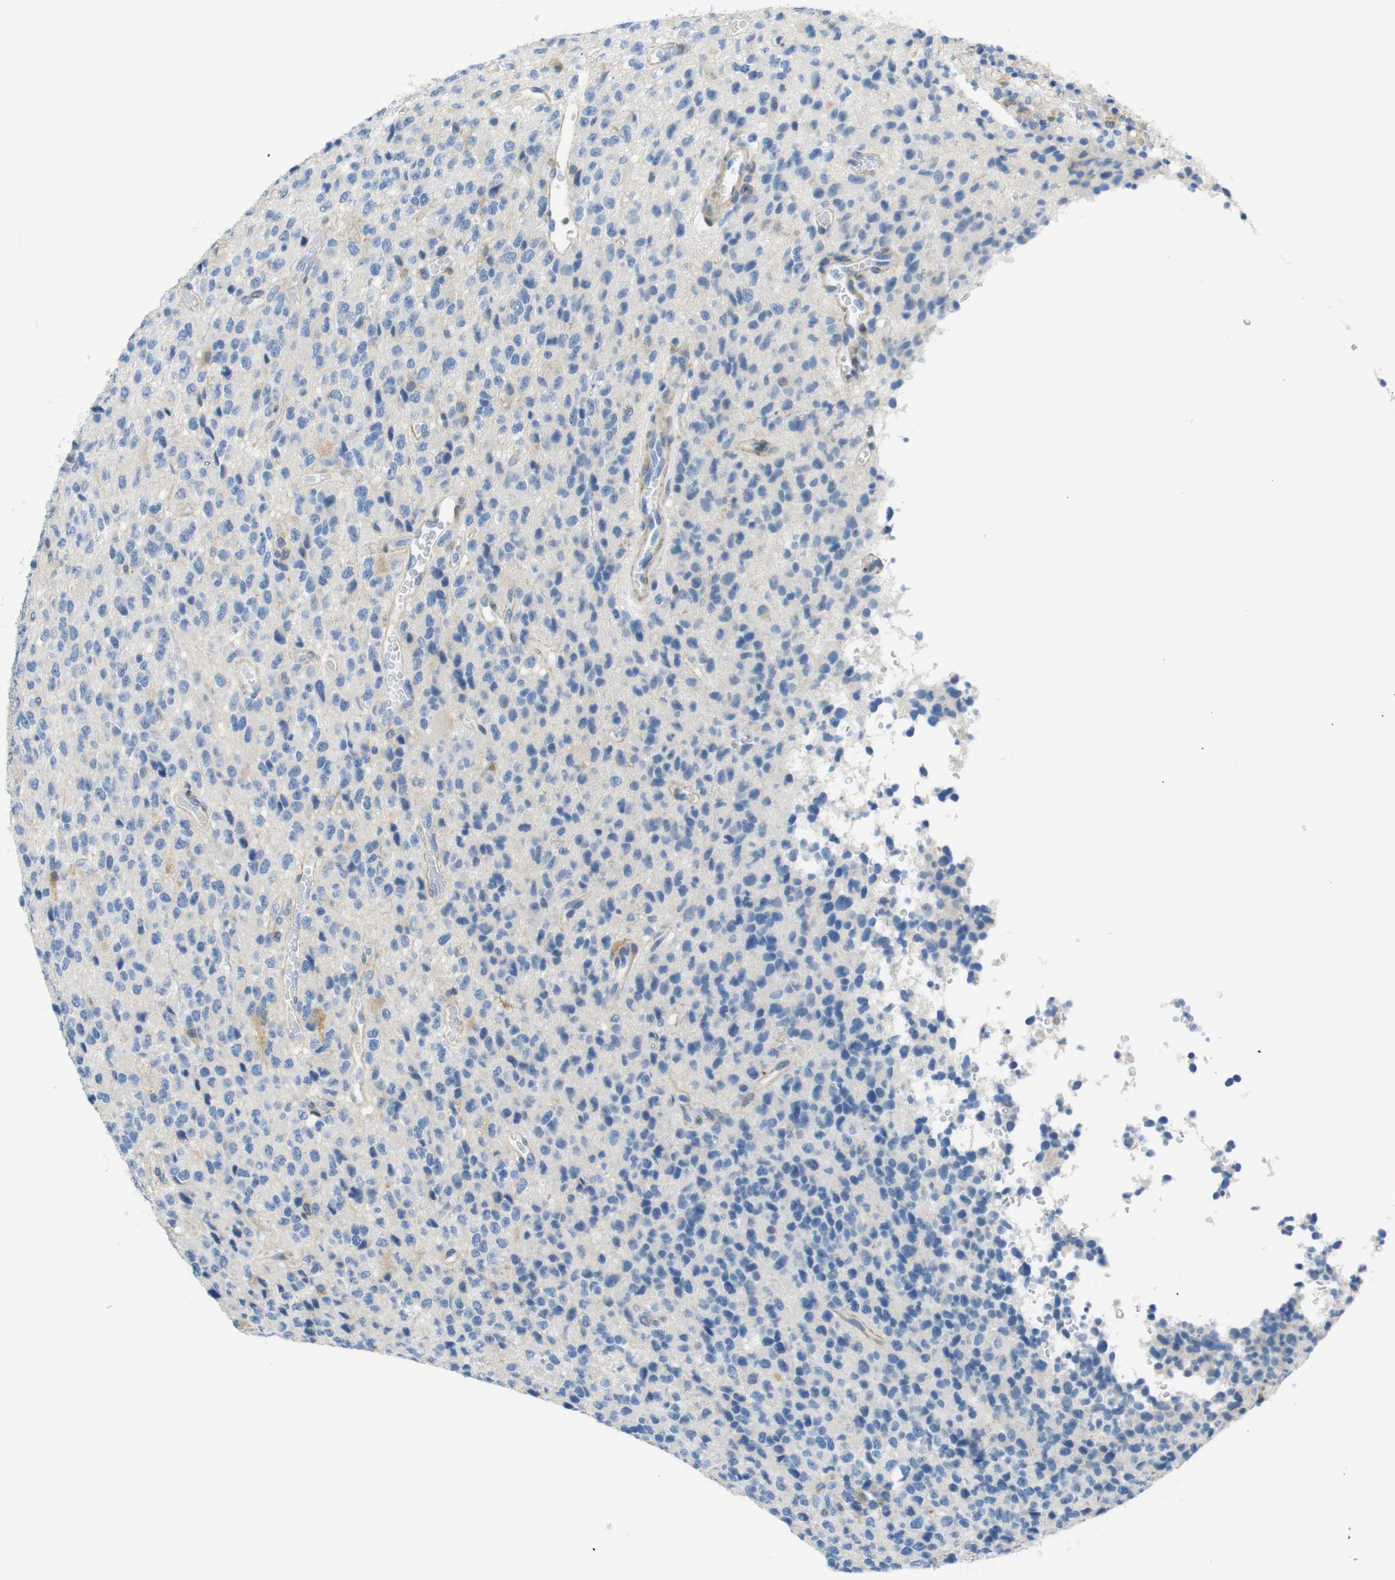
{"staining": {"intensity": "negative", "quantity": "none", "location": "none"}, "tissue": "glioma", "cell_type": "Tumor cells", "image_type": "cancer", "snomed": [{"axis": "morphology", "description": "Glioma, malignant, High grade"}, {"axis": "topography", "description": "pancreas cauda"}], "caption": "Tumor cells show no significant protein staining in malignant glioma (high-grade). Brightfield microscopy of immunohistochemistry (IHC) stained with DAB (brown) and hematoxylin (blue), captured at high magnification.", "gene": "CLMN", "patient": {"sex": "male", "age": 60}}